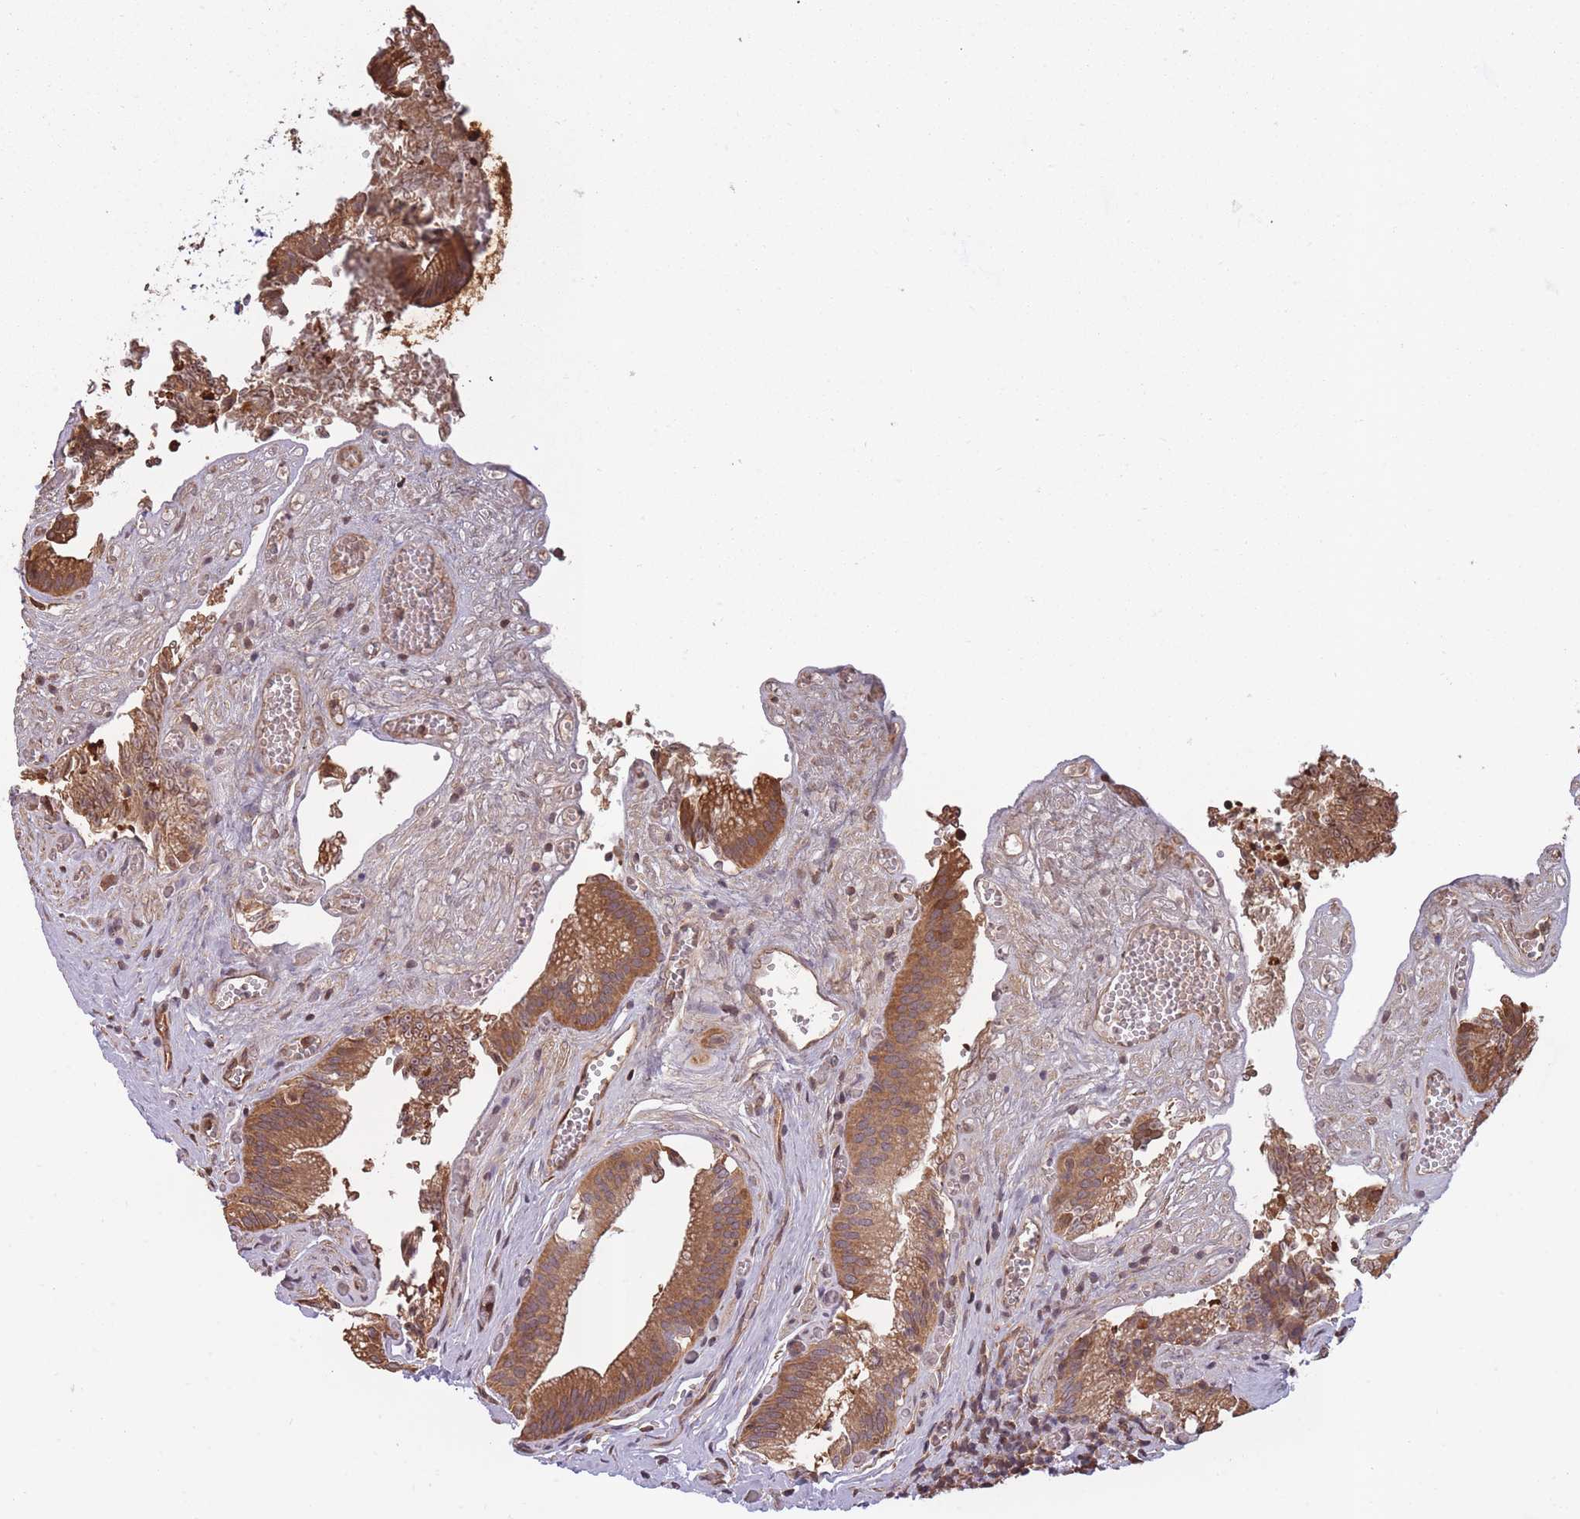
{"staining": {"intensity": "strong", "quantity": ">75%", "location": "cytoplasmic/membranous"}, "tissue": "gallbladder", "cell_type": "Glandular cells", "image_type": "normal", "snomed": [{"axis": "morphology", "description": "Normal tissue, NOS"}, {"axis": "topography", "description": "Gallbladder"}, {"axis": "topography", "description": "Peripheral nerve tissue"}], "caption": "A high amount of strong cytoplasmic/membranous expression is seen in about >75% of glandular cells in benign gallbladder.", "gene": "ARL13B", "patient": {"sex": "male", "age": 17}}